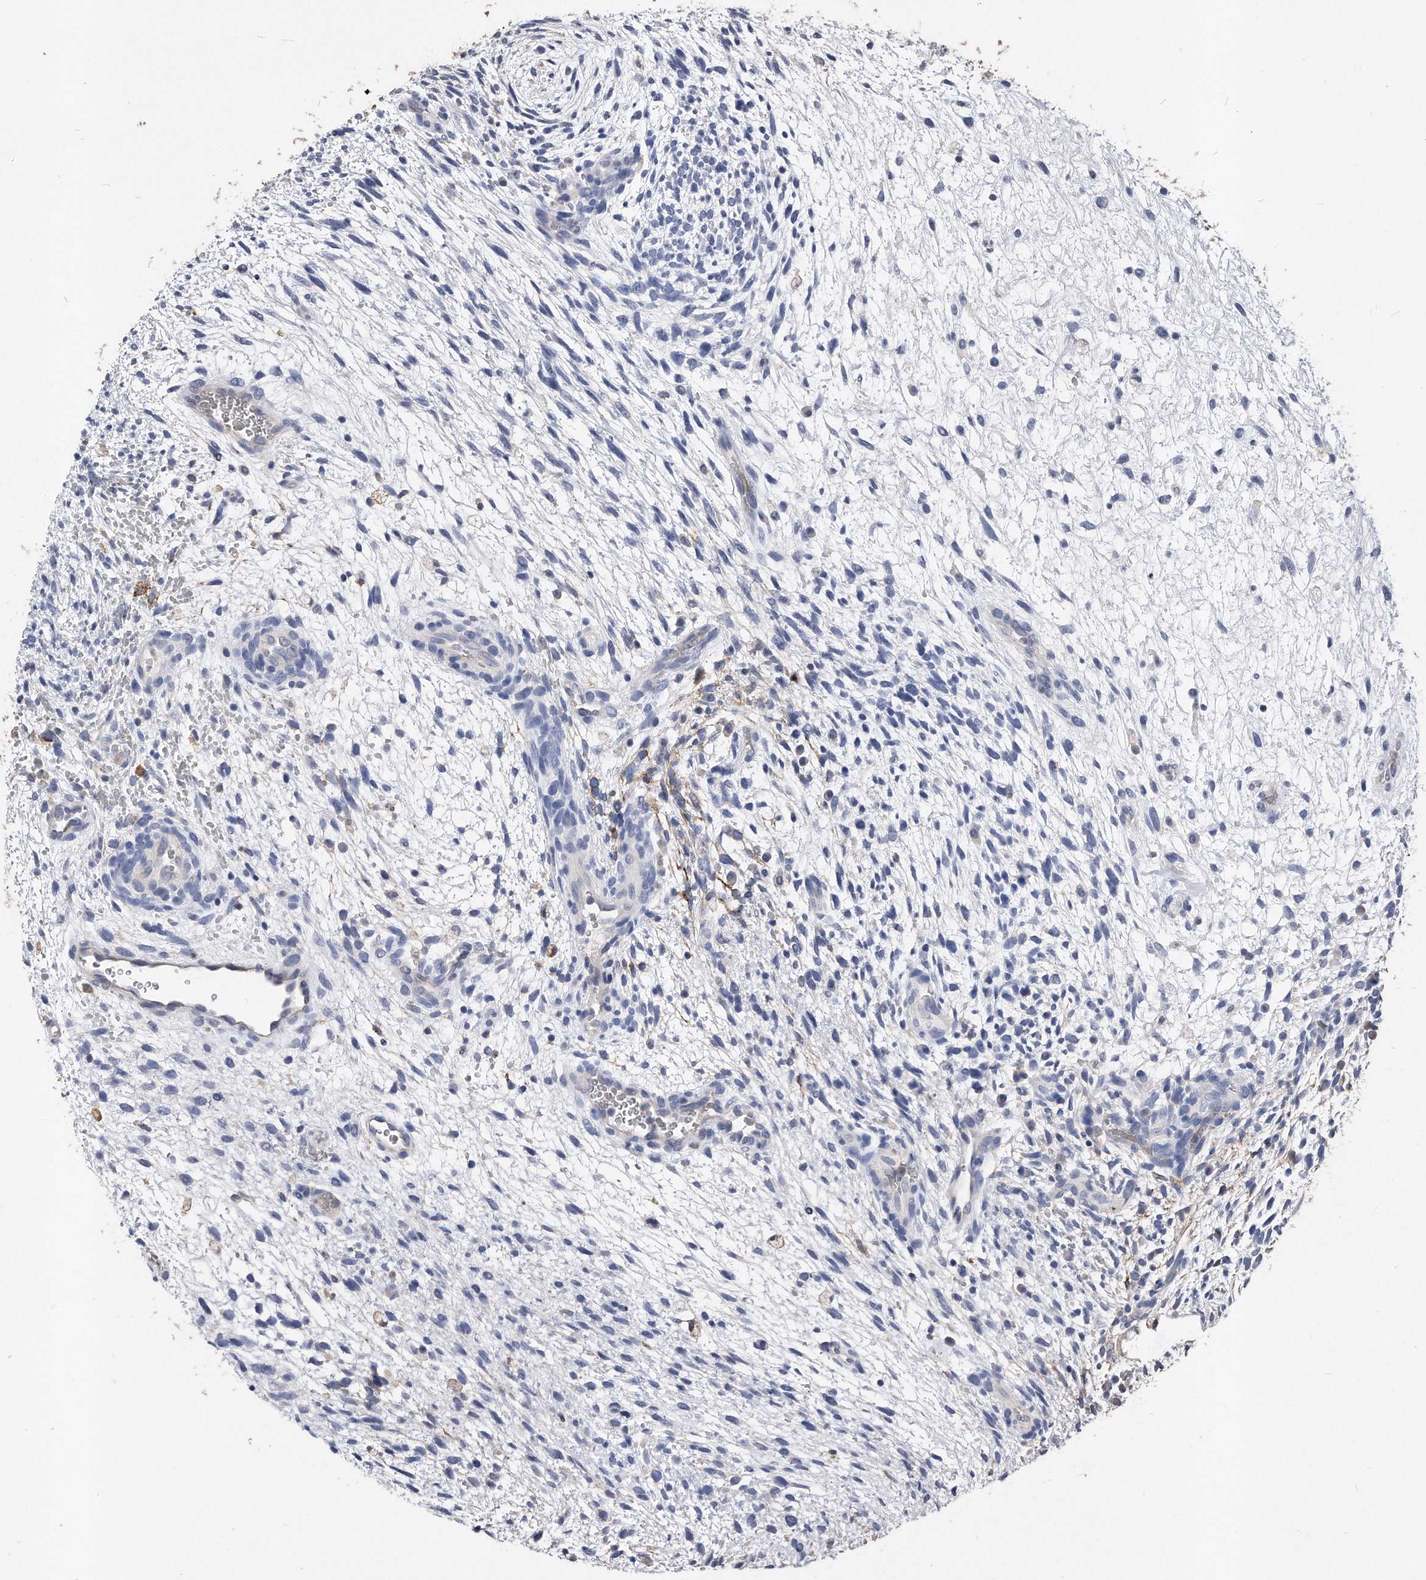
{"staining": {"intensity": "negative", "quantity": "none", "location": "none"}, "tissue": "testis cancer", "cell_type": "Tumor cells", "image_type": "cancer", "snomed": [{"axis": "morphology", "description": "Carcinoma, Embryonal, NOS"}, {"axis": "topography", "description": "Testis"}], "caption": "Testis cancer (embryonal carcinoma) was stained to show a protein in brown. There is no significant expression in tumor cells.", "gene": "IL20RA", "patient": {"sex": "male", "age": 37}}